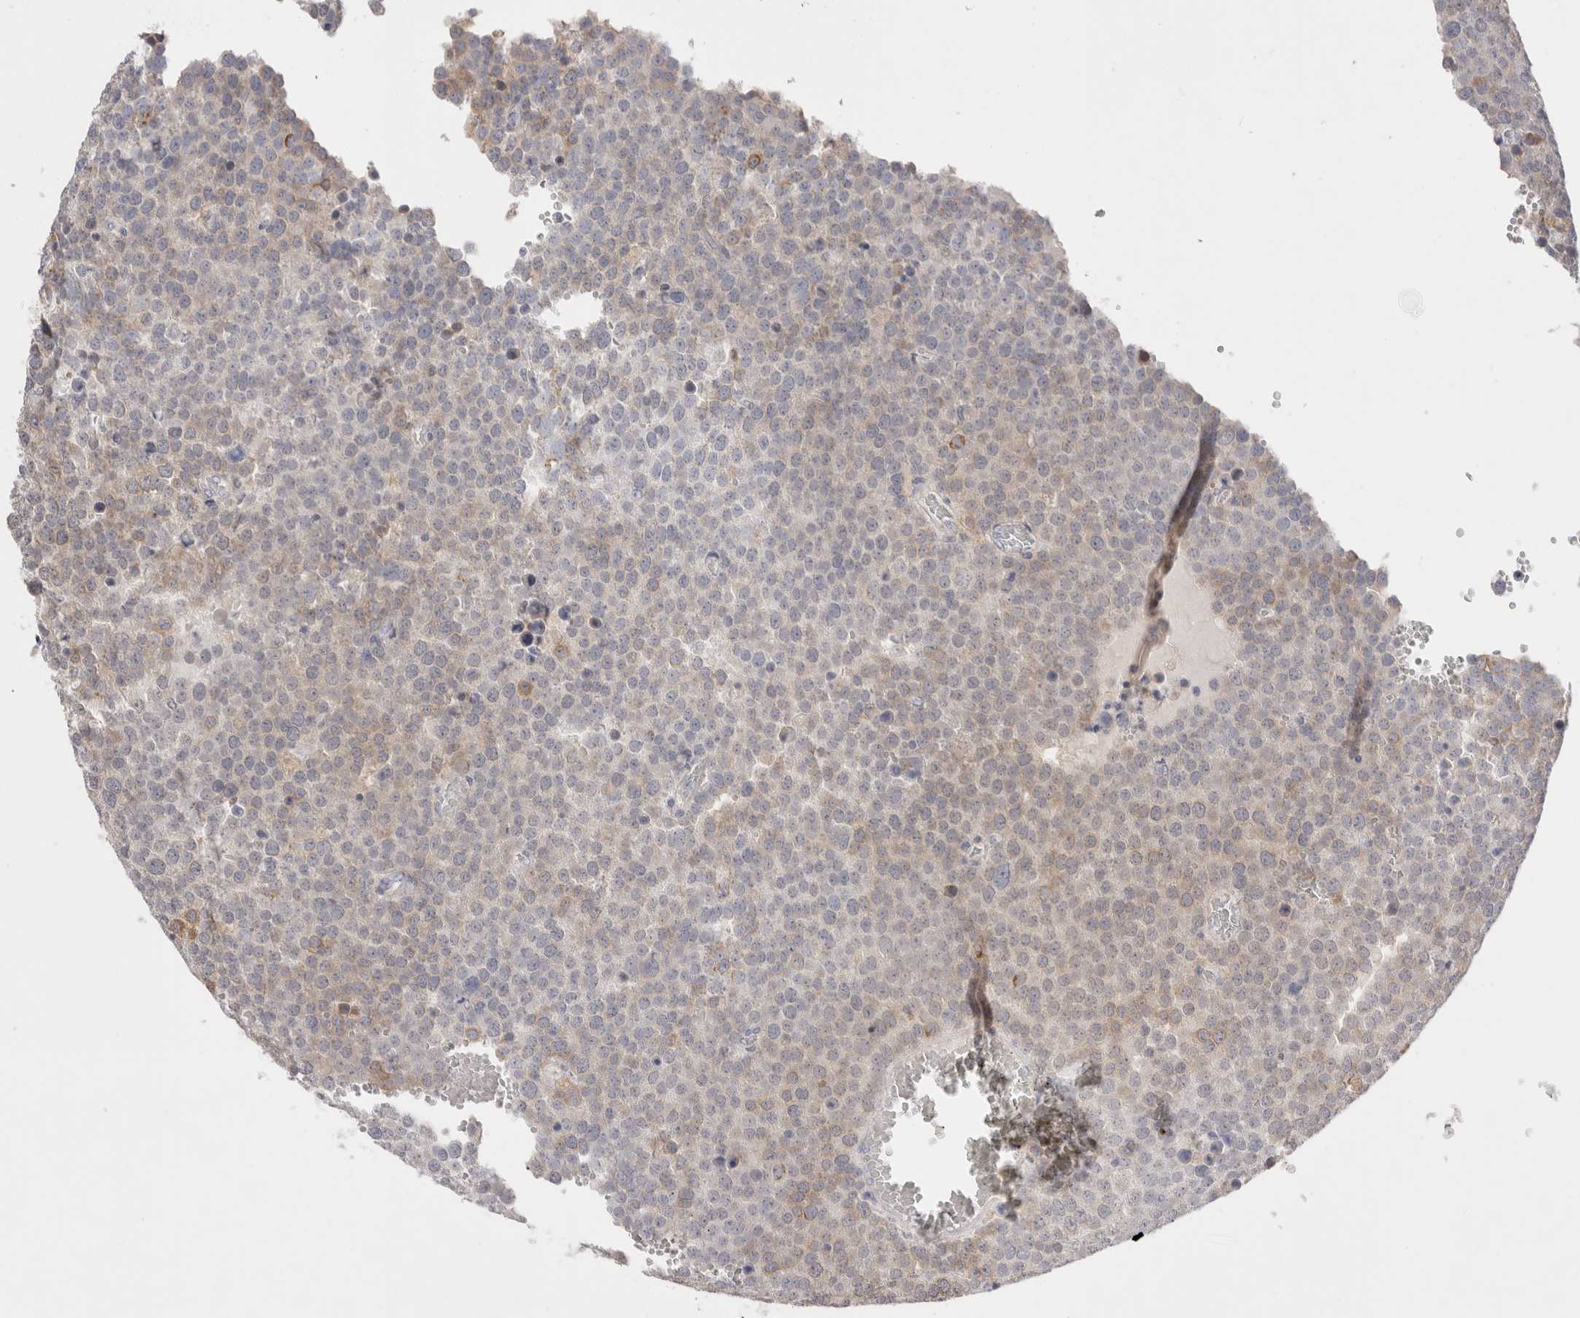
{"staining": {"intensity": "weak", "quantity": "<25%", "location": "cytoplasmic/membranous"}, "tissue": "testis cancer", "cell_type": "Tumor cells", "image_type": "cancer", "snomed": [{"axis": "morphology", "description": "Seminoma, NOS"}, {"axis": "topography", "description": "Testis"}], "caption": "The micrograph exhibits no staining of tumor cells in testis cancer (seminoma).", "gene": "SPINK2", "patient": {"sex": "male", "age": 71}}